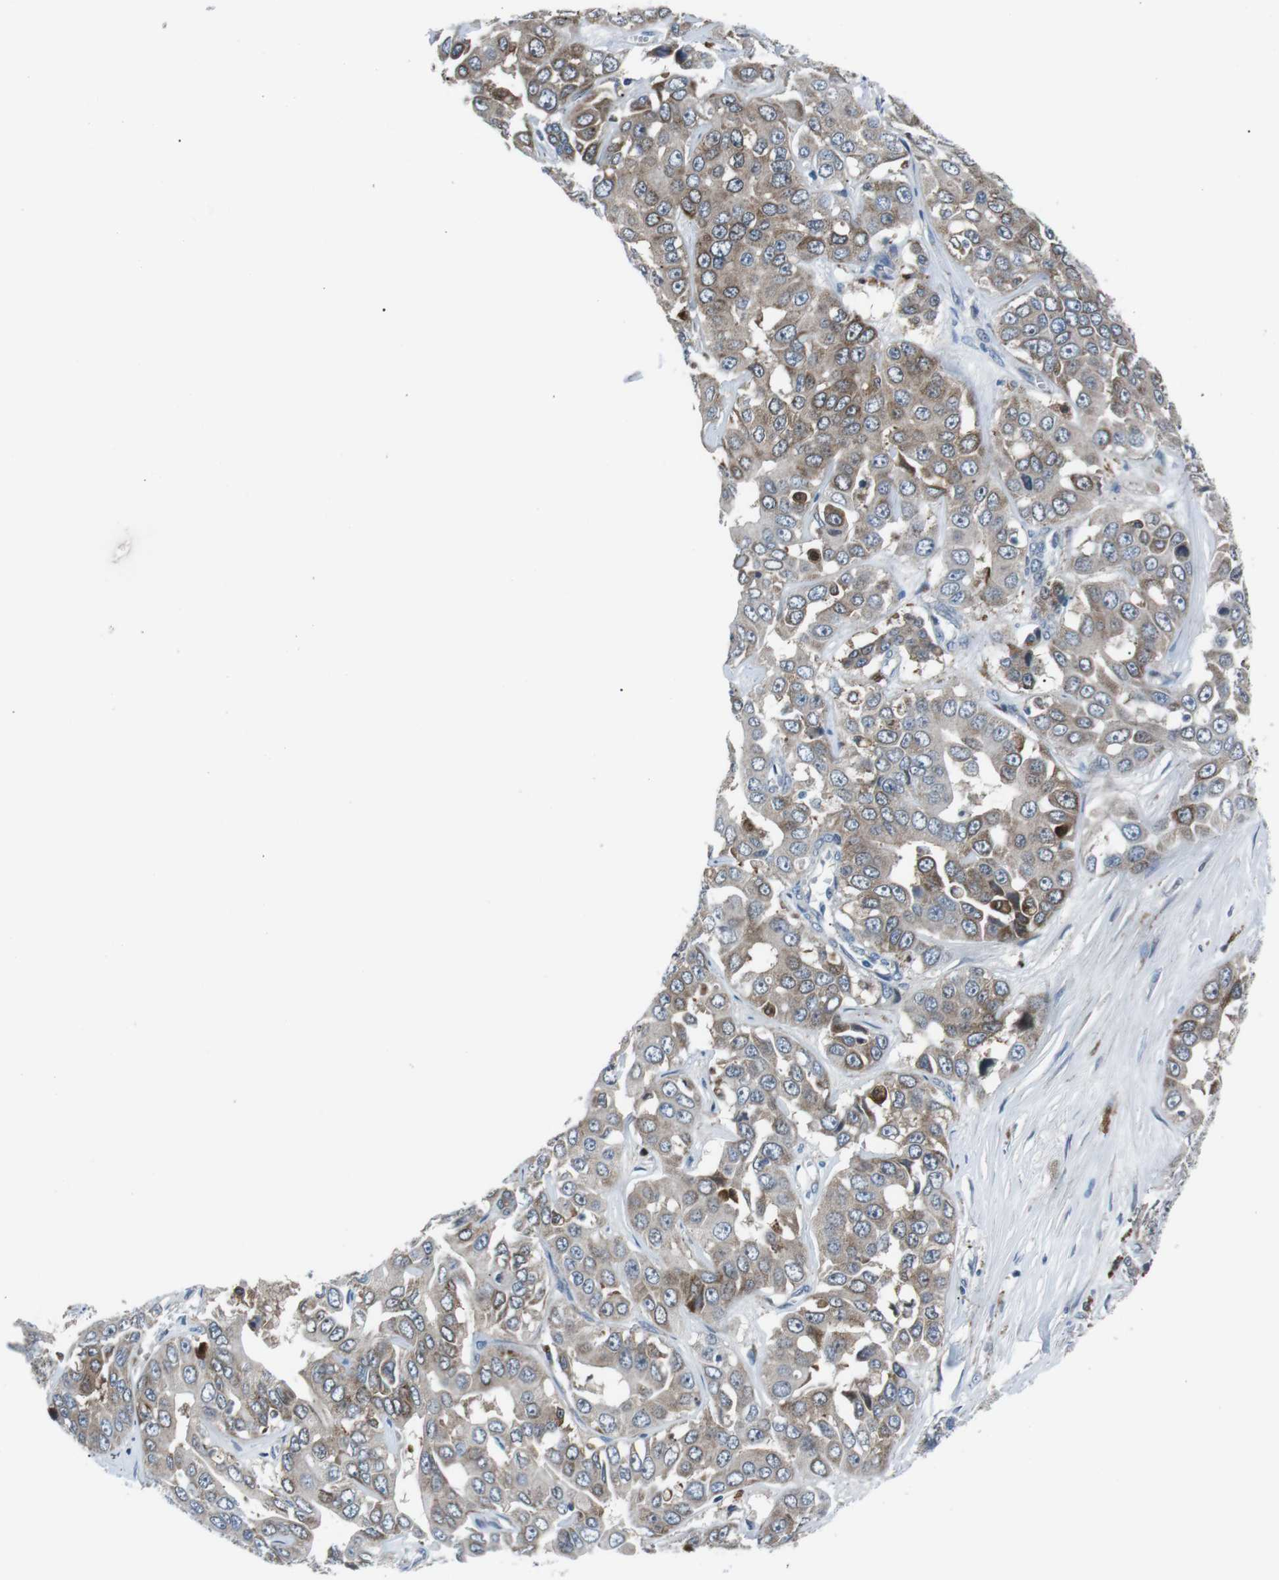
{"staining": {"intensity": "moderate", "quantity": ">75%", "location": "cytoplasmic/membranous"}, "tissue": "liver cancer", "cell_type": "Tumor cells", "image_type": "cancer", "snomed": [{"axis": "morphology", "description": "Cholangiocarcinoma"}, {"axis": "topography", "description": "Liver"}], "caption": "This is an image of IHC staining of liver cholangiocarcinoma, which shows moderate expression in the cytoplasmic/membranous of tumor cells.", "gene": "BLNK", "patient": {"sex": "female", "age": 52}}